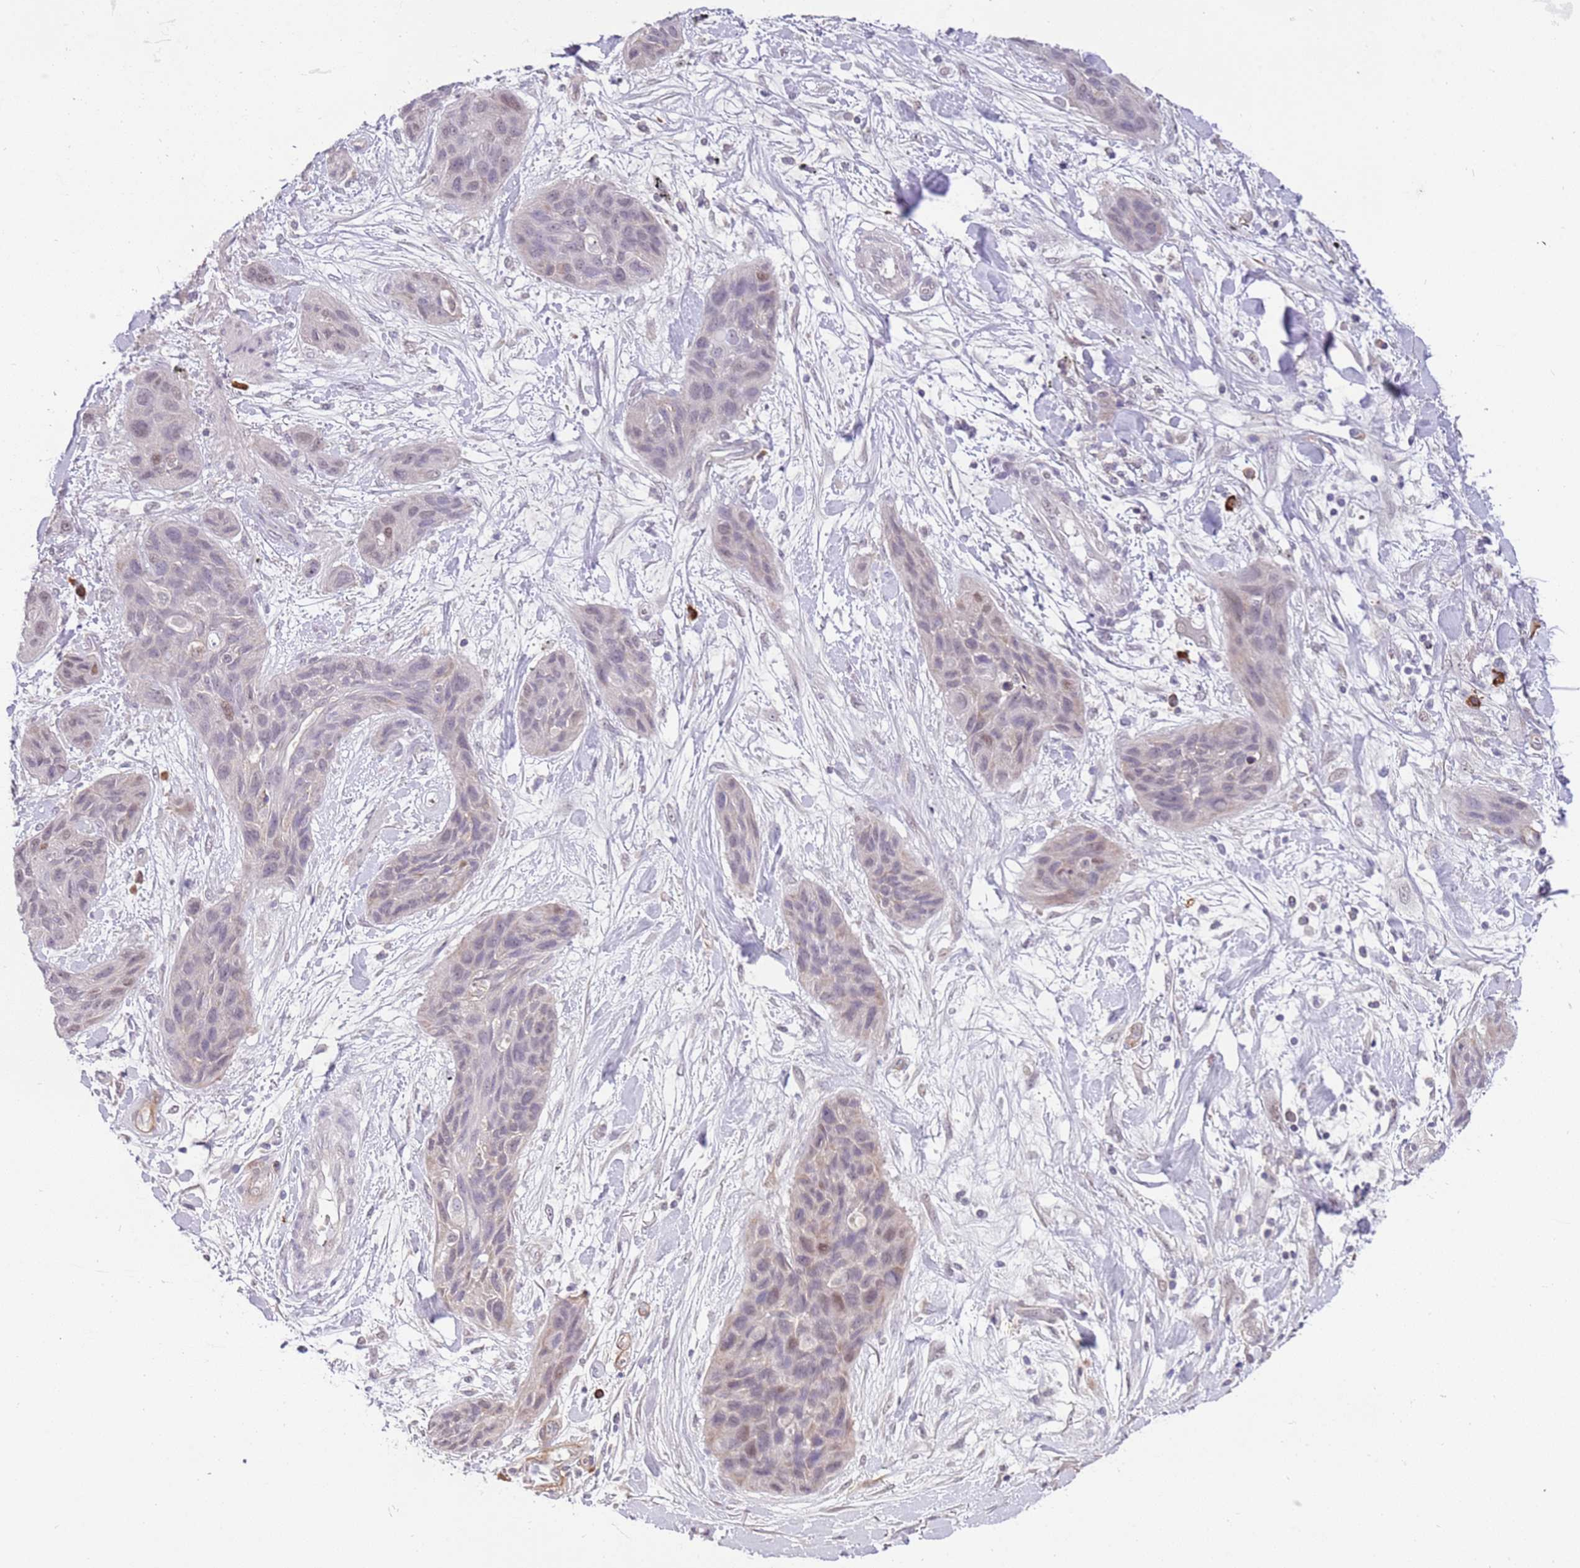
{"staining": {"intensity": "weak", "quantity": "<25%", "location": "nuclear"}, "tissue": "lung cancer", "cell_type": "Tumor cells", "image_type": "cancer", "snomed": [{"axis": "morphology", "description": "Squamous cell carcinoma, NOS"}, {"axis": "topography", "description": "Lung"}], "caption": "Immunohistochemistry (IHC) of lung cancer reveals no staining in tumor cells.", "gene": "MAGEF1", "patient": {"sex": "female", "age": 70}}